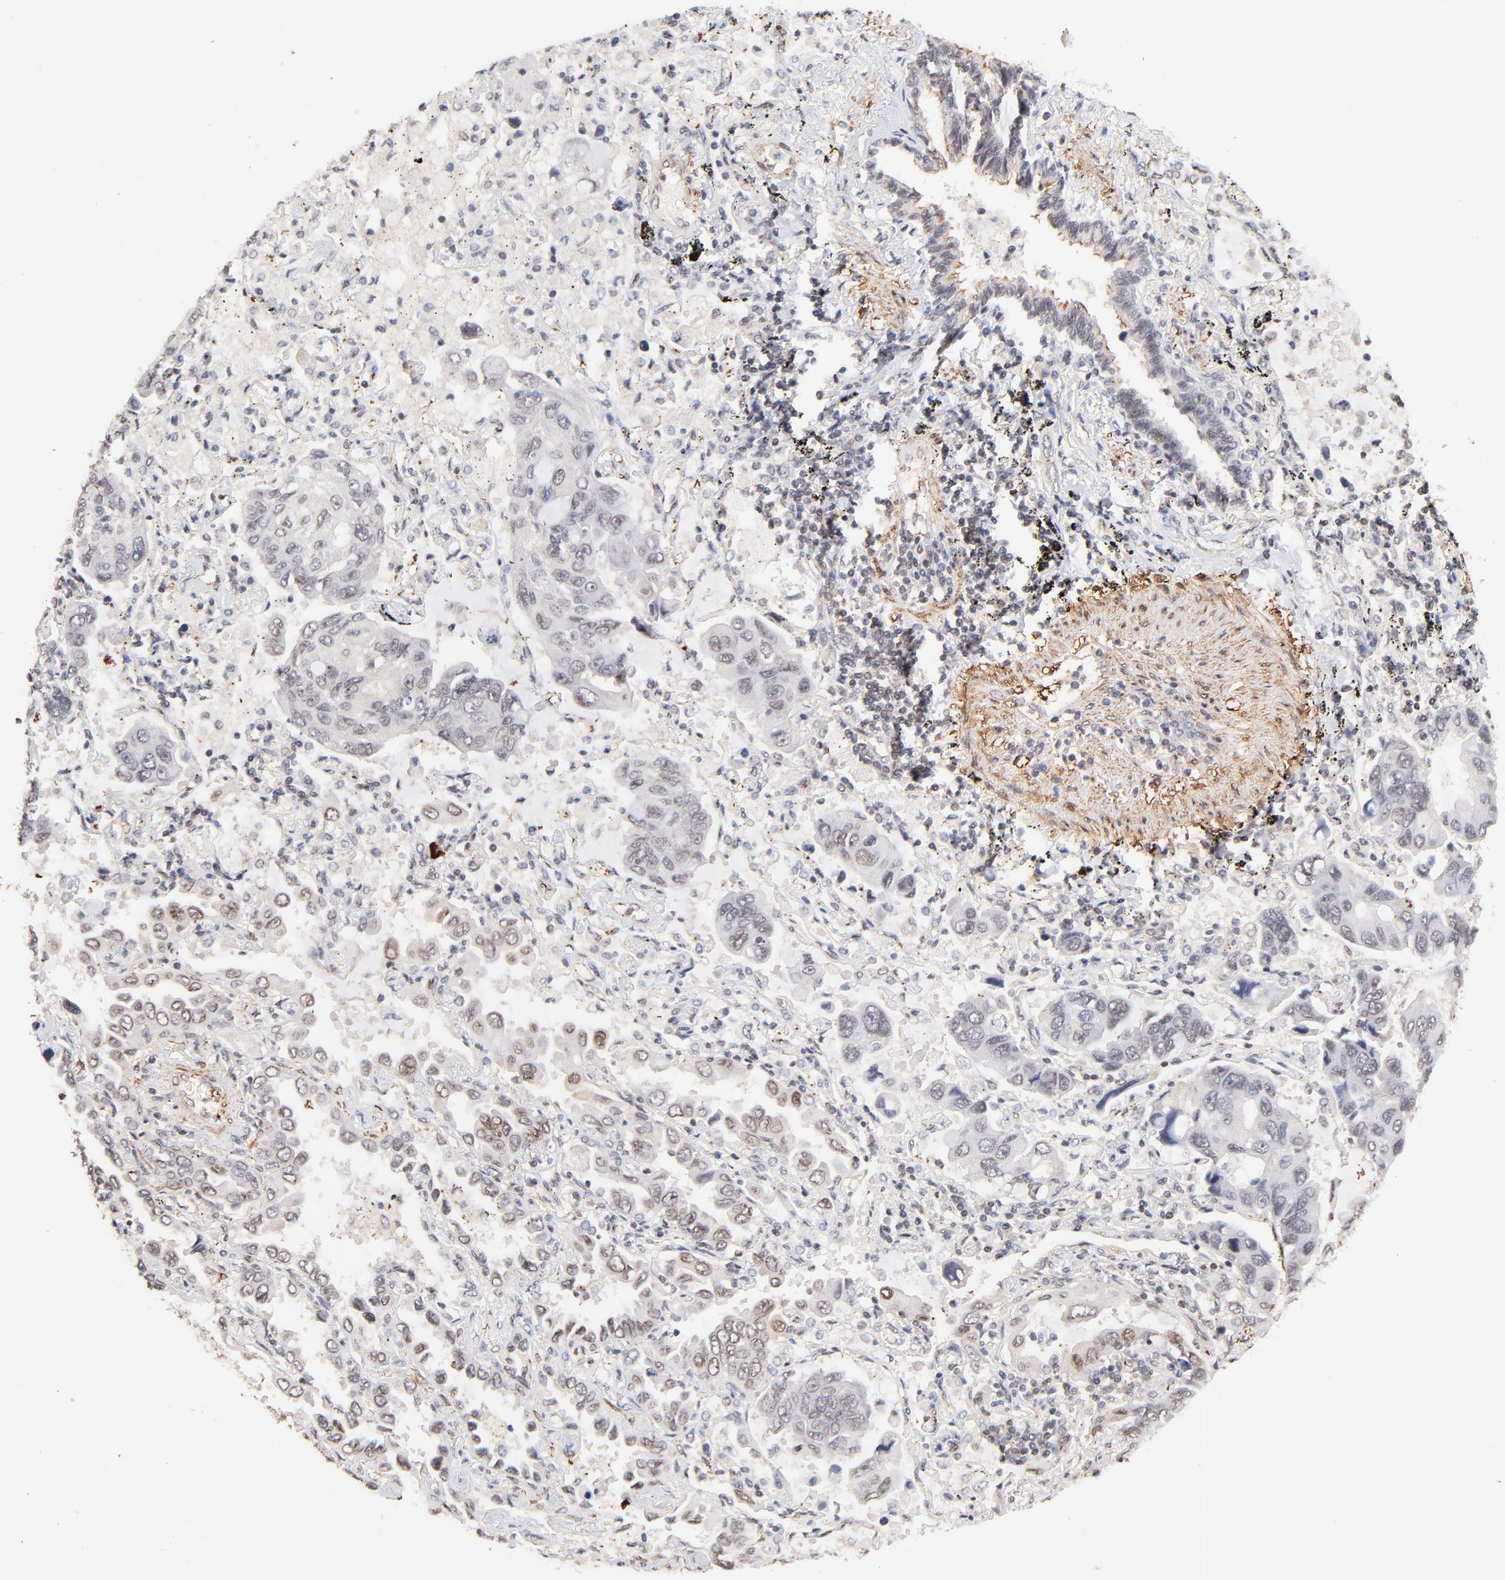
{"staining": {"intensity": "weak", "quantity": "25%-75%", "location": "cytoplasmic/membranous,nuclear"}, "tissue": "lung cancer", "cell_type": "Tumor cells", "image_type": "cancer", "snomed": [{"axis": "morphology", "description": "Adenocarcinoma, NOS"}, {"axis": "topography", "description": "Lung"}], "caption": "IHC of lung cancer (adenocarcinoma) exhibits low levels of weak cytoplasmic/membranous and nuclear expression in approximately 25%-75% of tumor cells.", "gene": "ZFP92", "patient": {"sex": "male", "age": 64}}